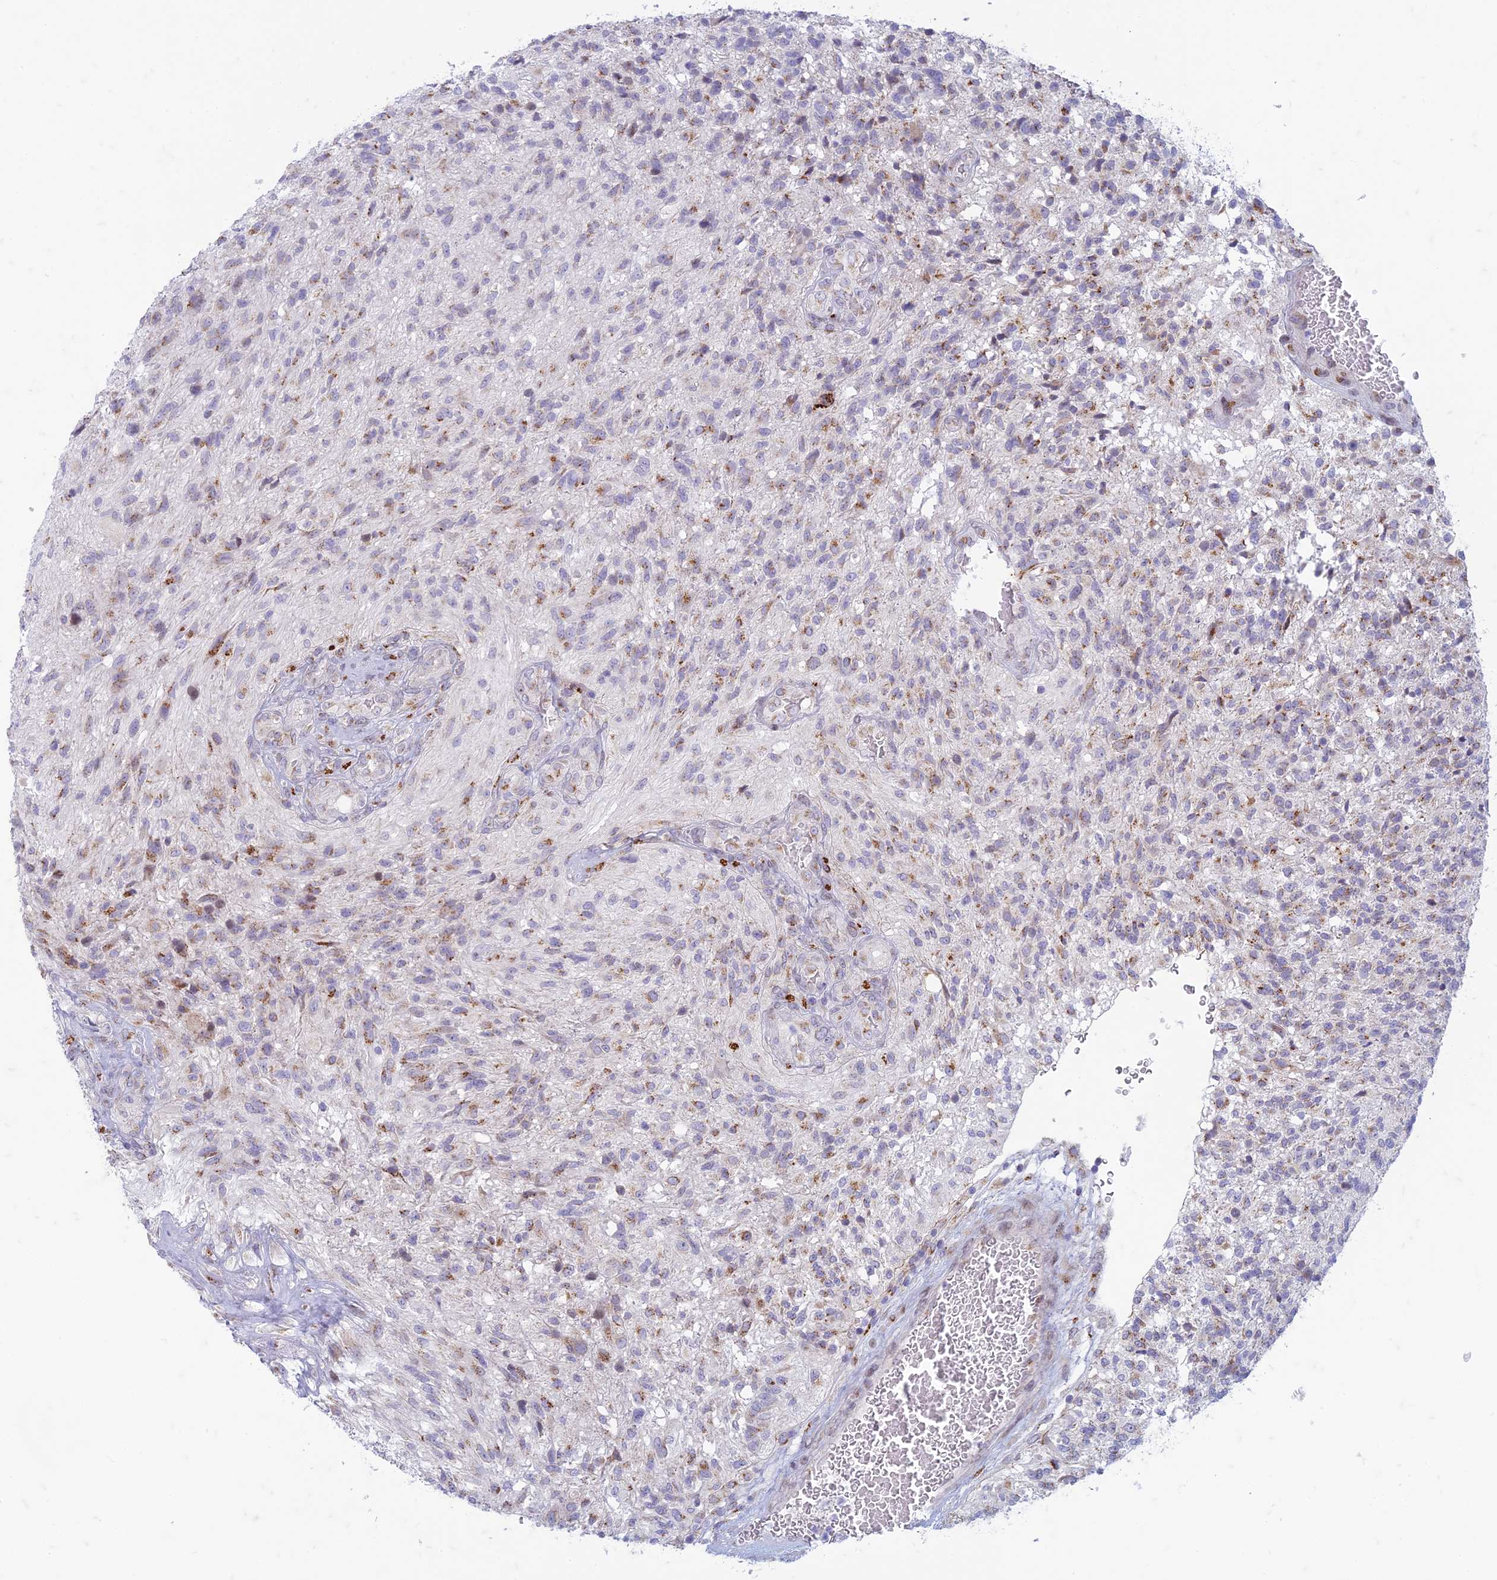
{"staining": {"intensity": "moderate", "quantity": "25%-75%", "location": "cytoplasmic/membranous"}, "tissue": "glioma", "cell_type": "Tumor cells", "image_type": "cancer", "snomed": [{"axis": "morphology", "description": "Glioma, malignant, High grade"}, {"axis": "topography", "description": "Brain"}], "caption": "Moderate cytoplasmic/membranous protein expression is appreciated in approximately 25%-75% of tumor cells in malignant glioma (high-grade).", "gene": "FAM3C", "patient": {"sex": "male", "age": 56}}